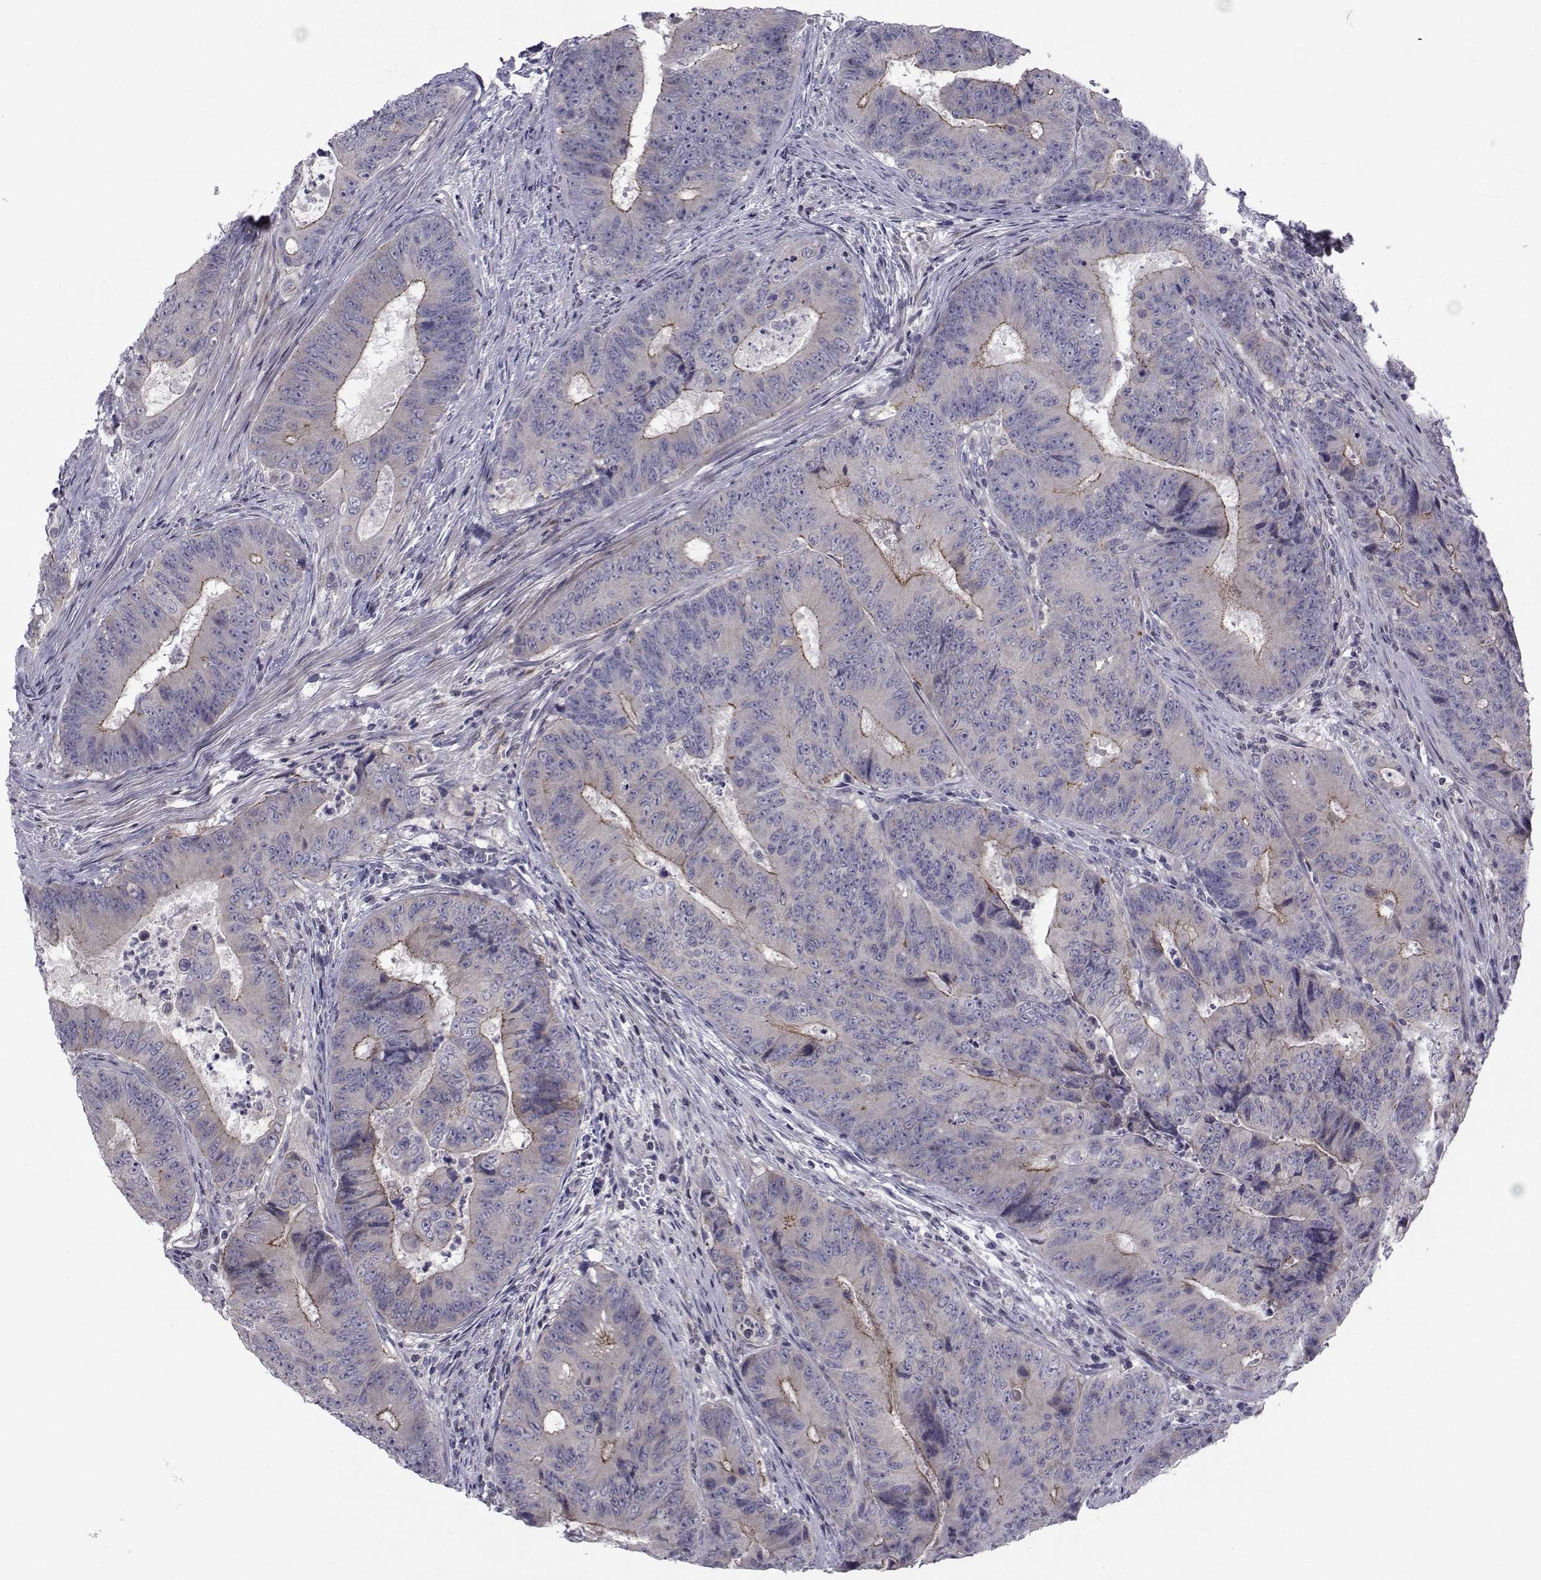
{"staining": {"intensity": "strong", "quantity": "<25%", "location": "cytoplasmic/membranous"}, "tissue": "colorectal cancer", "cell_type": "Tumor cells", "image_type": "cancer", "snomed": [{"axis": "morphology", "description": "Adenocarcinoma, NOS"}, {"axis": "topography", "description": "Colon"}], "caption": "High-magnification brightfield microscopy of colorectal cancer stained with DAB (3,3'-diaminobenzidine) (brown) and counterstained with hematoxylin (blue). tumor cells exhibit strong cytoplasmic/membranous positivity is appreciated in about<25% of cells.", "gene": "SLC30A10", "patient": {"sex": "female", "age": 48}}